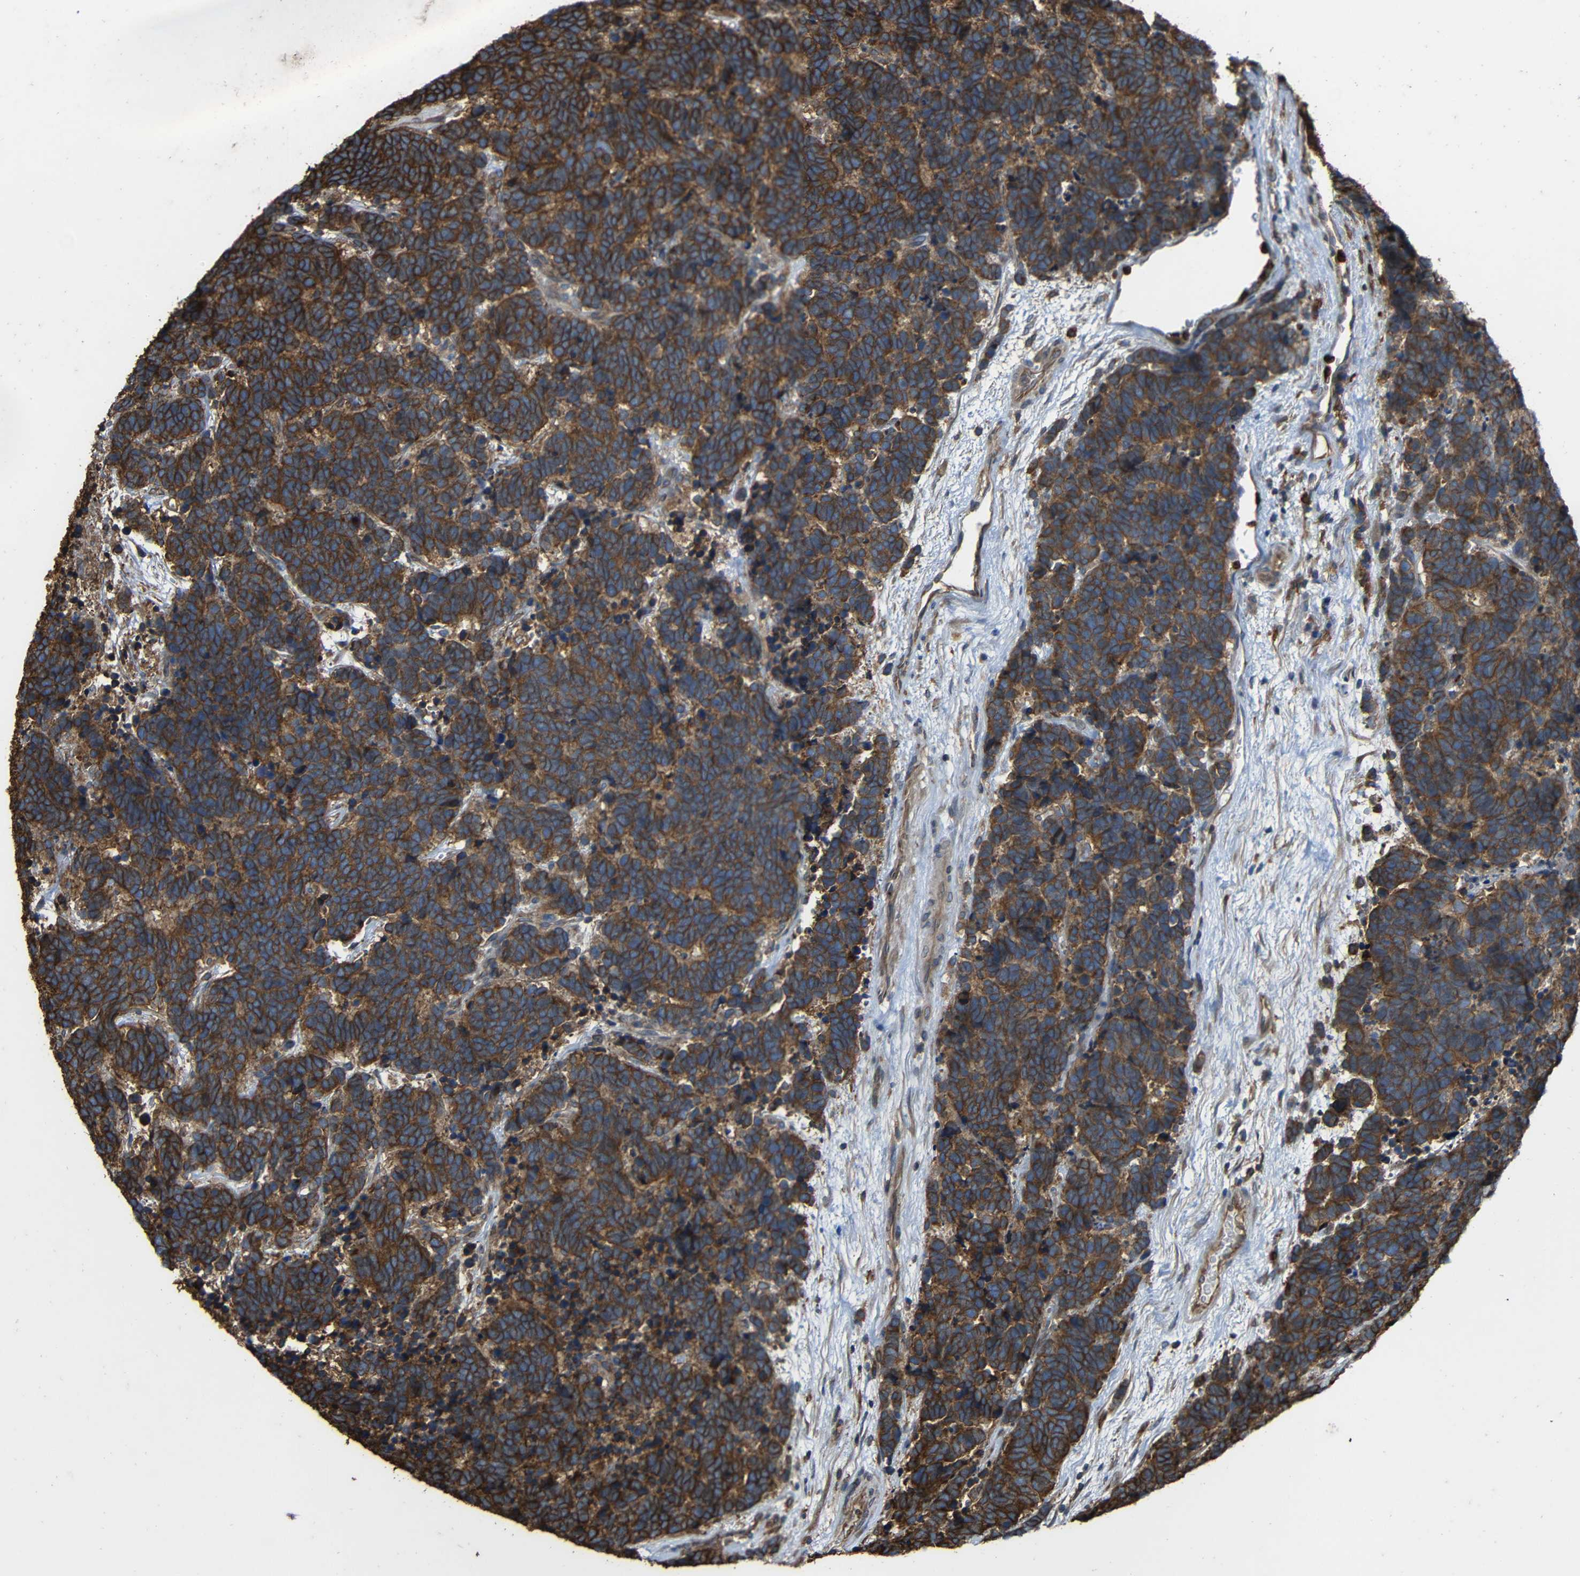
{"staining": {"intensity": "strong", "quantity": ">75%", "location": "cytoplasmic/membranous"}, "tissue": "carcinoid", "cell_type": "Tumor cells", "image_type": "cancer", "snomed": [{"axis": "morphology", "description": "Carcinoma, NOS"}, {"axis": "morphology", "description": "Carcinoid, malignant, NOS"}, {"axis": "topography", "description": "Urinary bladder"}], "caption": "This photomicrograph exhibits carcinoid stained with immunohistochemistry (IHC) to label a protein in brown. The cytoplasmic/membranous of tumor cells show strong positivity for the protein. Nuclei are counter-stained blue.", "gene": "TREM2", "patient": {"sex": "male", "age": 57}}